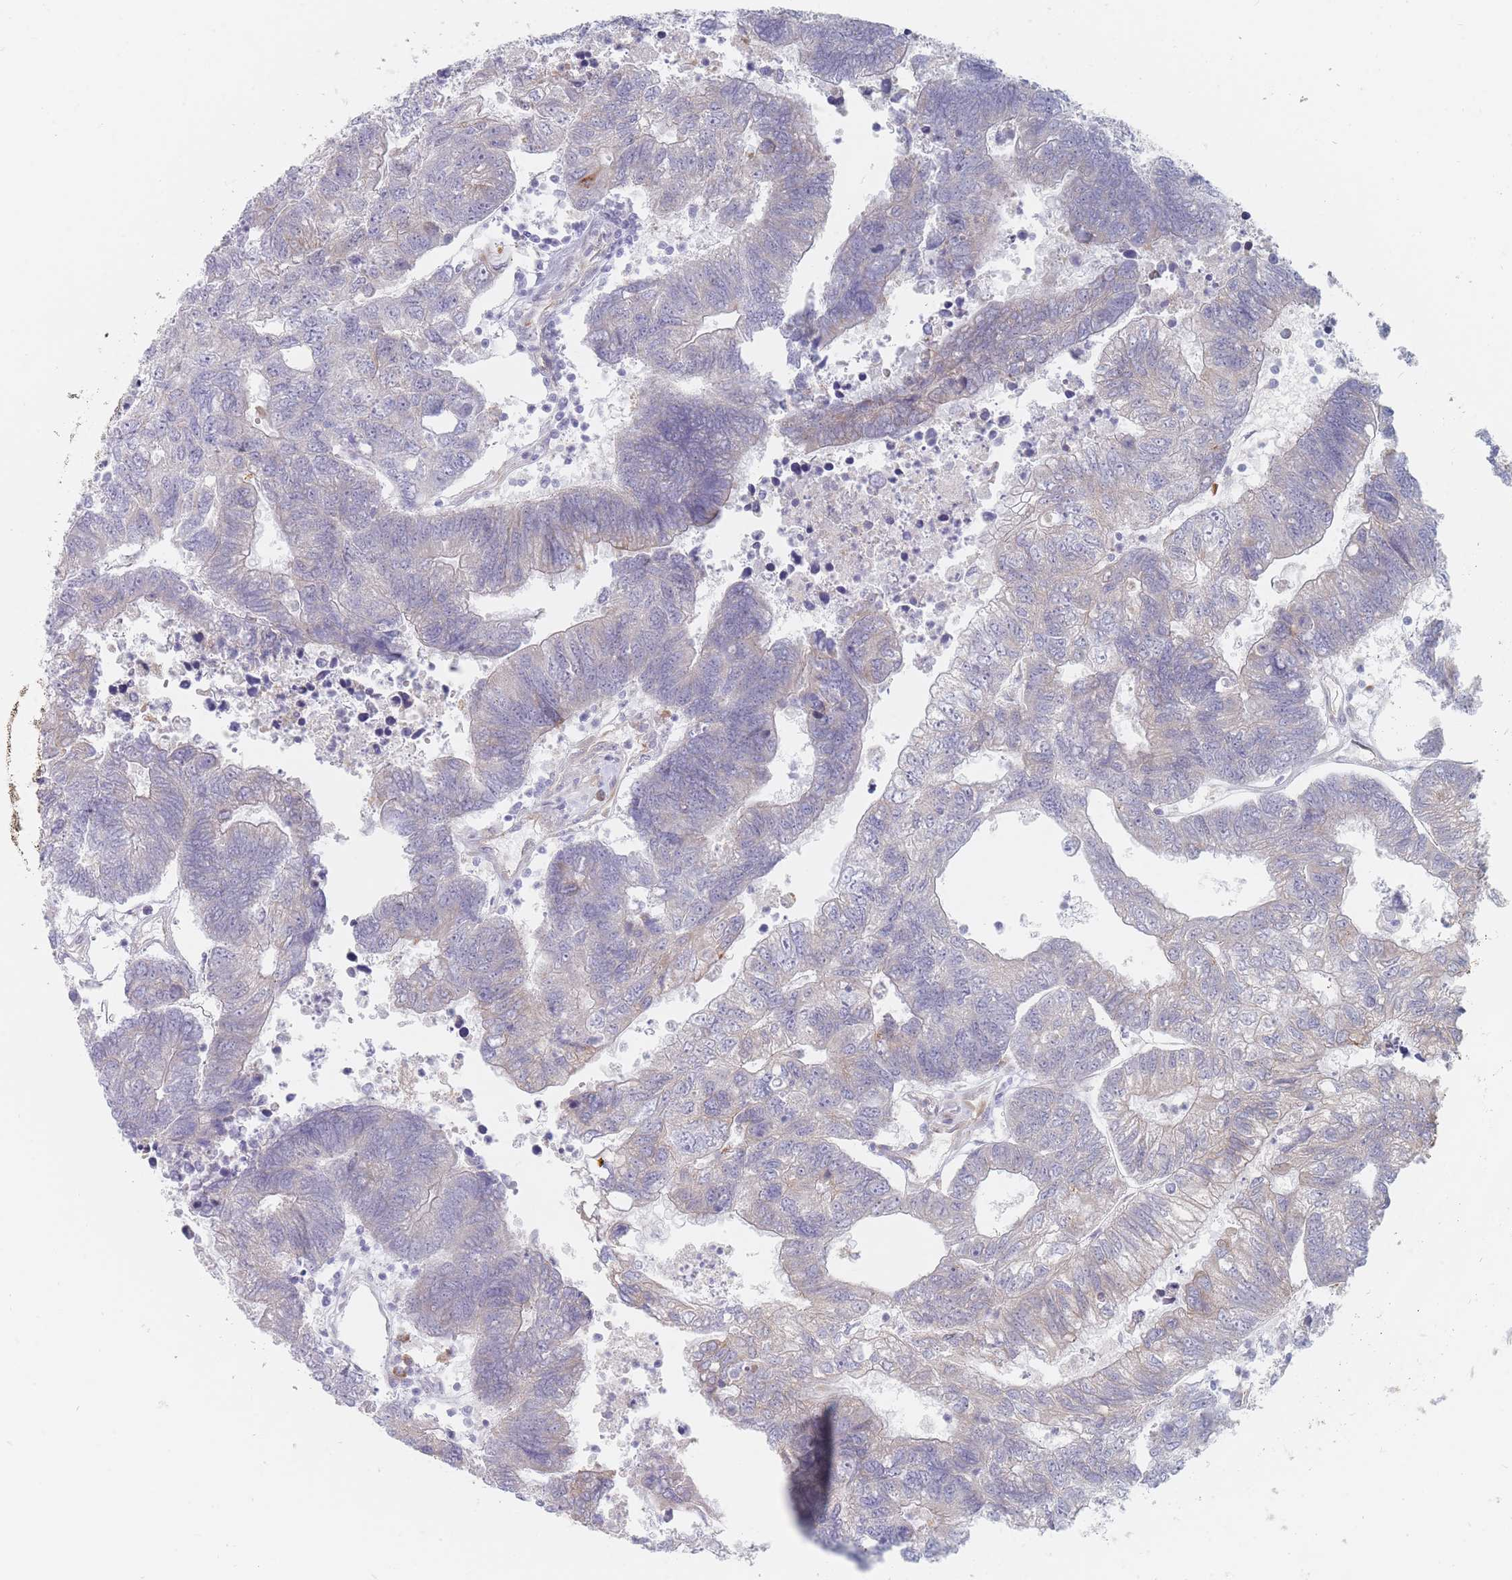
{"staining": {"intensity": "negative", "quantity": "none", "location": "none"}, "tissue": "colorectal cancer", "cell_type": "Tumor cells", "image_type": "cancer", "snomed": [{"axis": "morphology", "description": "Adenocarcinoma, NOS"}, {"axis": "topography", "description": "Colon"}], "caption": "Immunohistochemical staining of colorectal adenocarcinoma exhibits no significant expression in tumor cells.", "gene": "ERBIN", "patient": {"sex": "female", "age": 48}}